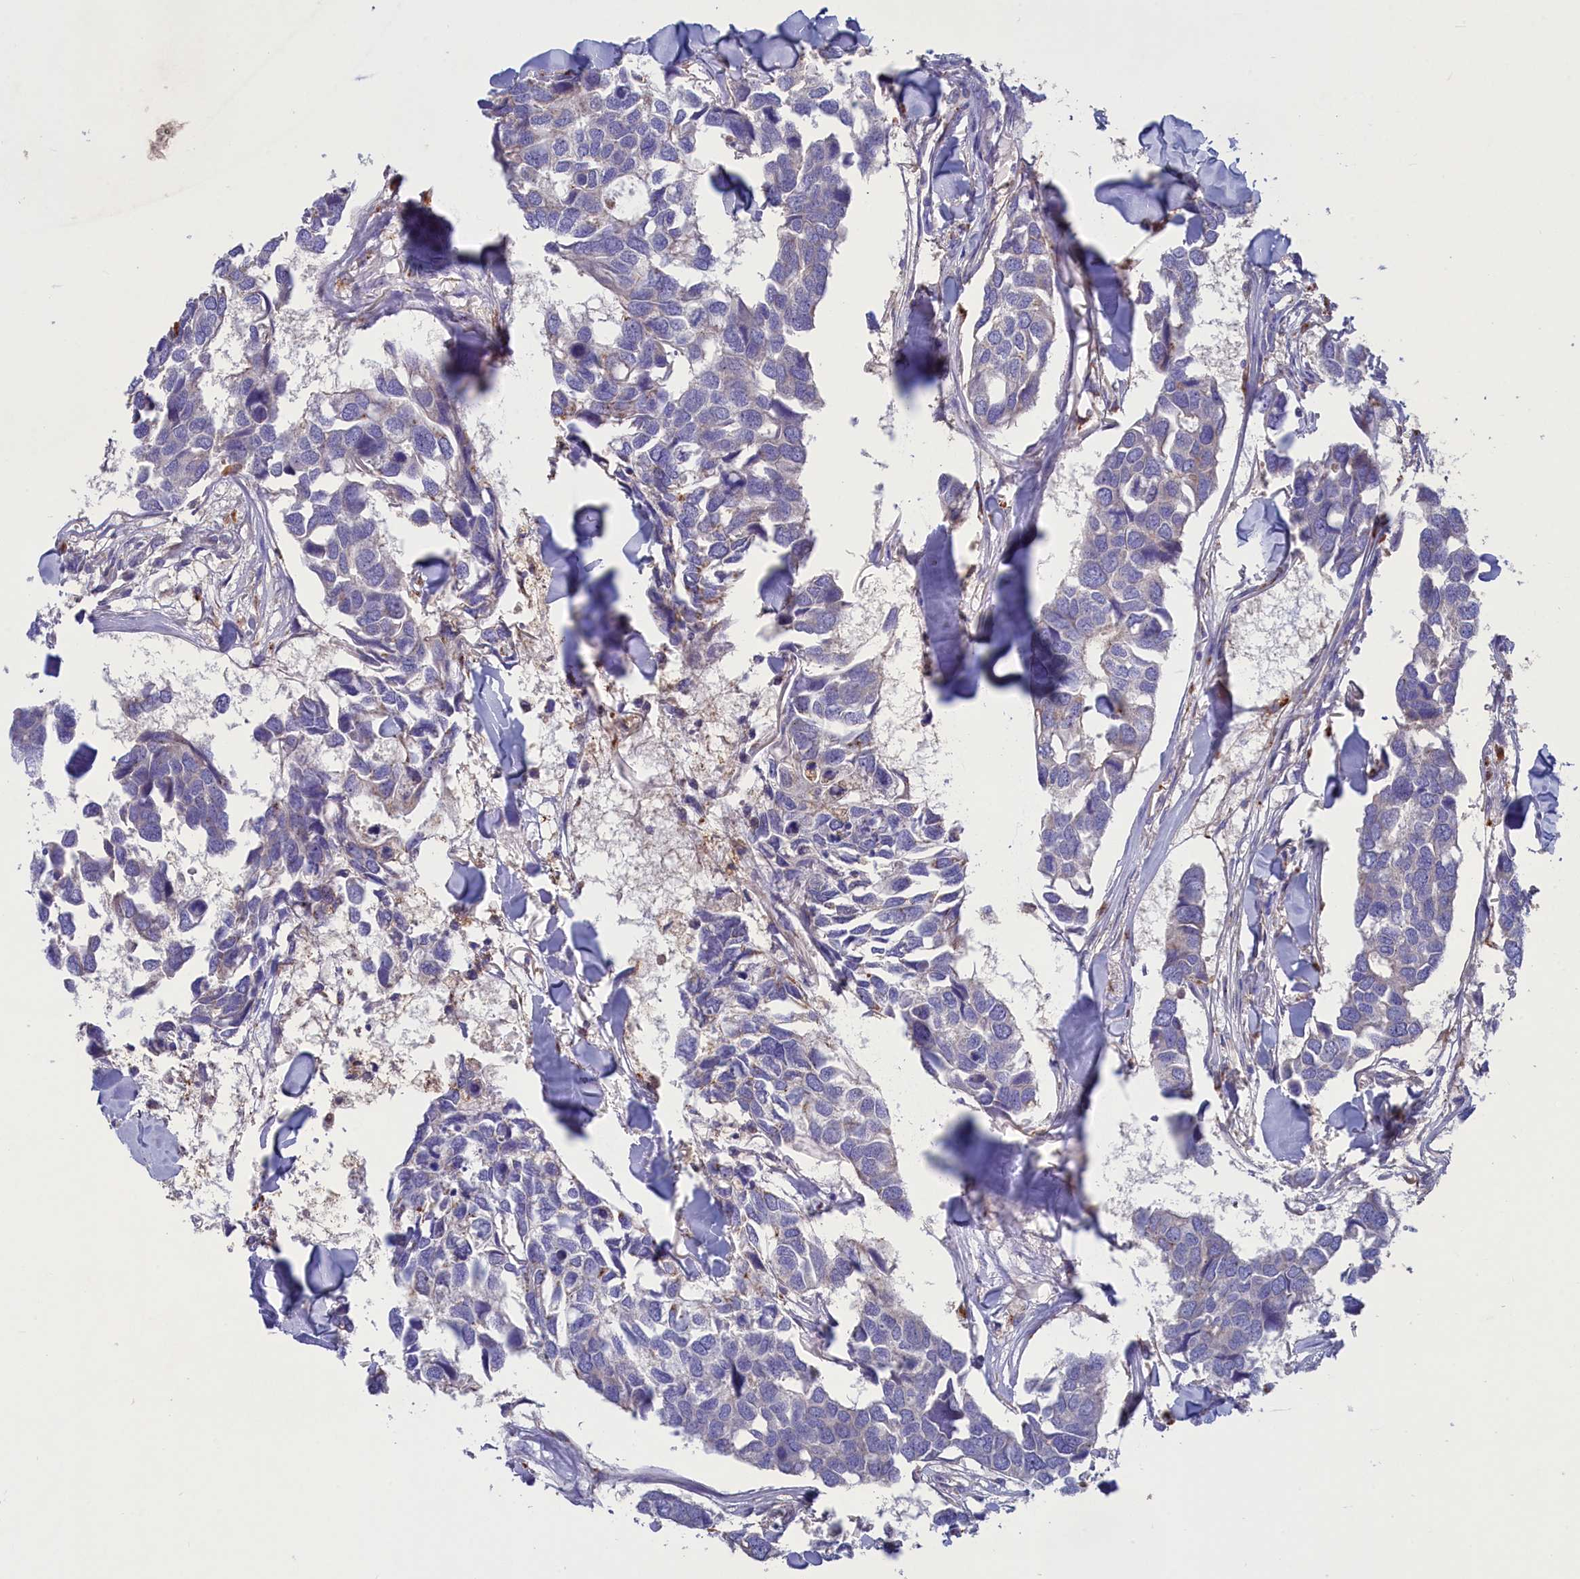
{"staining": {"intensity": "negative", "quantity": "none", "location": "none"}, "tissue": "breast cancer", "cell_type": "Tumor cells", "image_type": "cancer", "snomed": [{"axis": "morphology", "description": "Duct carcinoma"}, {"axis": "topography", "description": "Breast"}], "caption": "High magnification brightfield microscopy of breast invasive ductal carcinoma stained with DAB (brown) and counterstained with hematoxylin (blue): tumor cells show no significant staining.", "gene": "WDR6", "patient": {"sex": "female", "age": 83}}